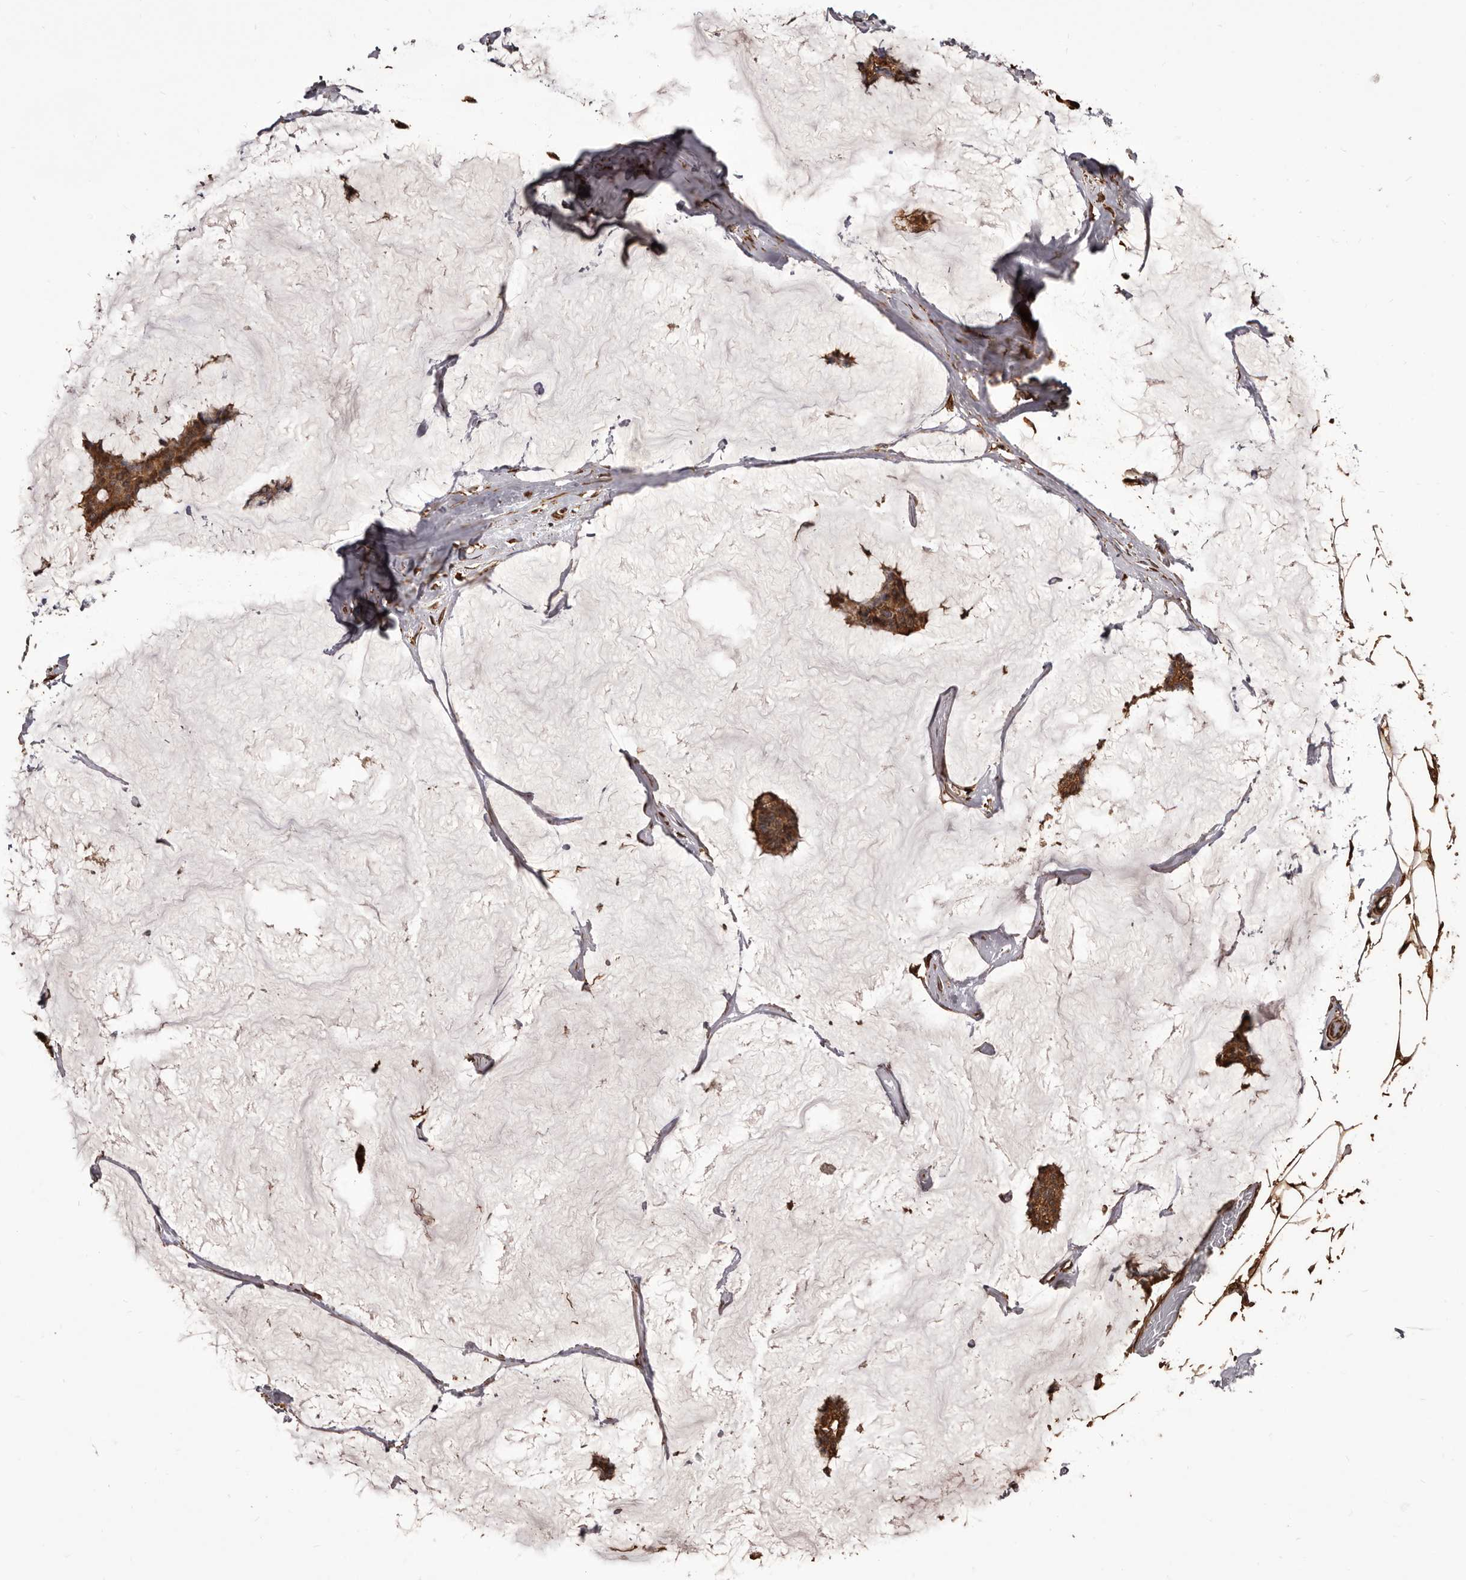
{"staining": {"intensity": "moderate", "quantity": ">75%", "location": "cytoplasmic/membranous"}, "tissue": "breast cancer", "cell_type": "Tumor cells", "image_type": "cancer", "snomed": [{"axis": "morphology", "description": "Duct carcinoma"}, {"axis": "topography", "description": "Breast"}], "caption": "The photomicrograph displays staining of breast invasive ductal carcinoma, revealing moderate cytoplasmic/membranous protein staining (brown color) within tumor cells.", "gene": "ALPK1", "patient": {"sex": "female", "age": 93}}